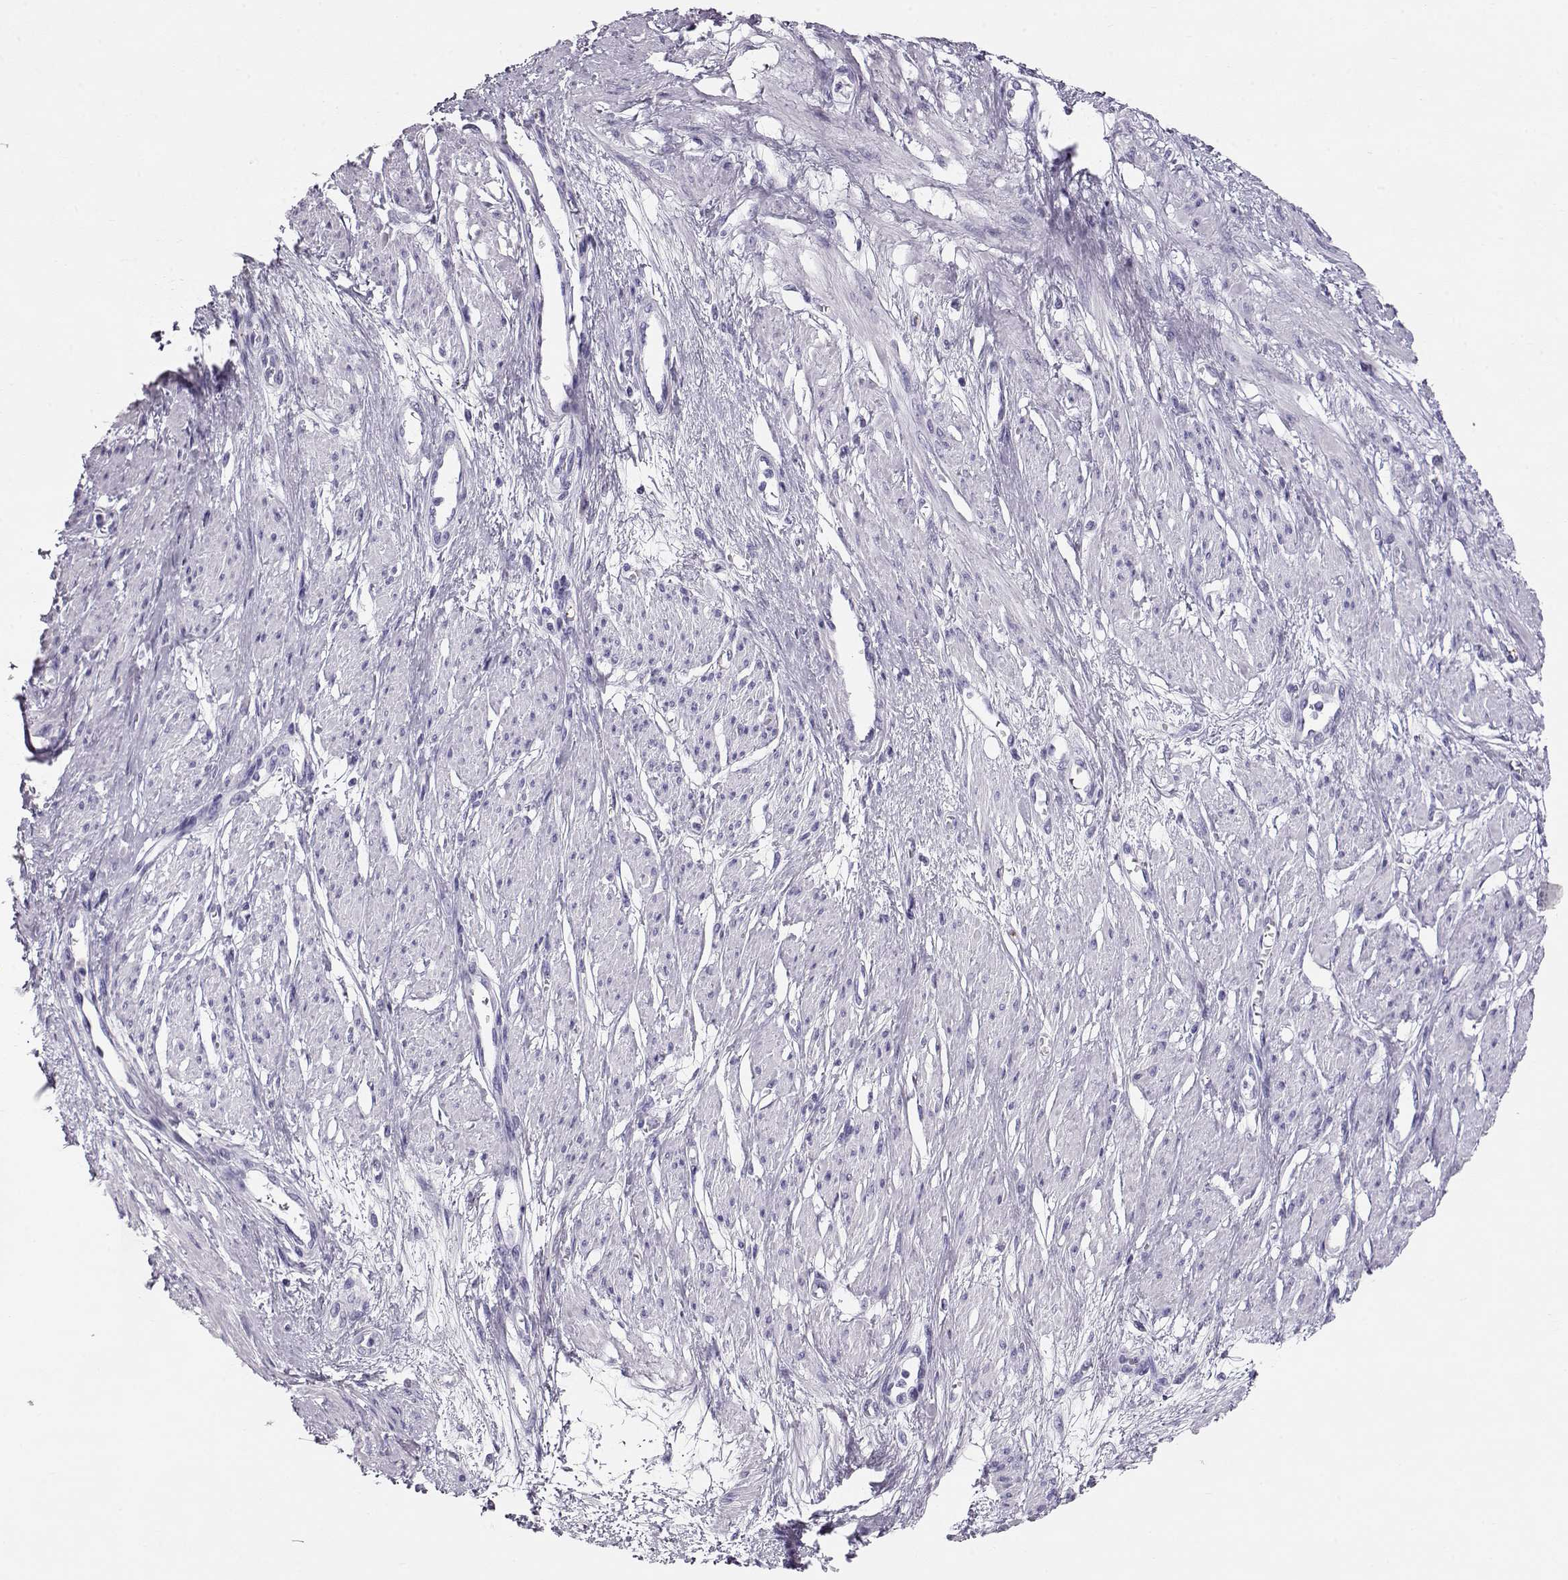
{"staining": {"intensity": "negative", "quantity": "none", "location": "none"}, "tissue": "smooth muscle", "cell_type": "Smooth muscle cells", "image_type": "normal", "snomed": [{"axis": "morphology", "description": "Normal tissue, NOS"}, {"axis": "topography", "description": "Smooth muscle"}, {"axis": "topography", "description": "Uterus"}], "caption": "The immunohistochemistry image has no significant positivity in smooth muscle cells of smooth muscle.", "gene": "RD3", "patient": {"sex": "female", "age": 39}}